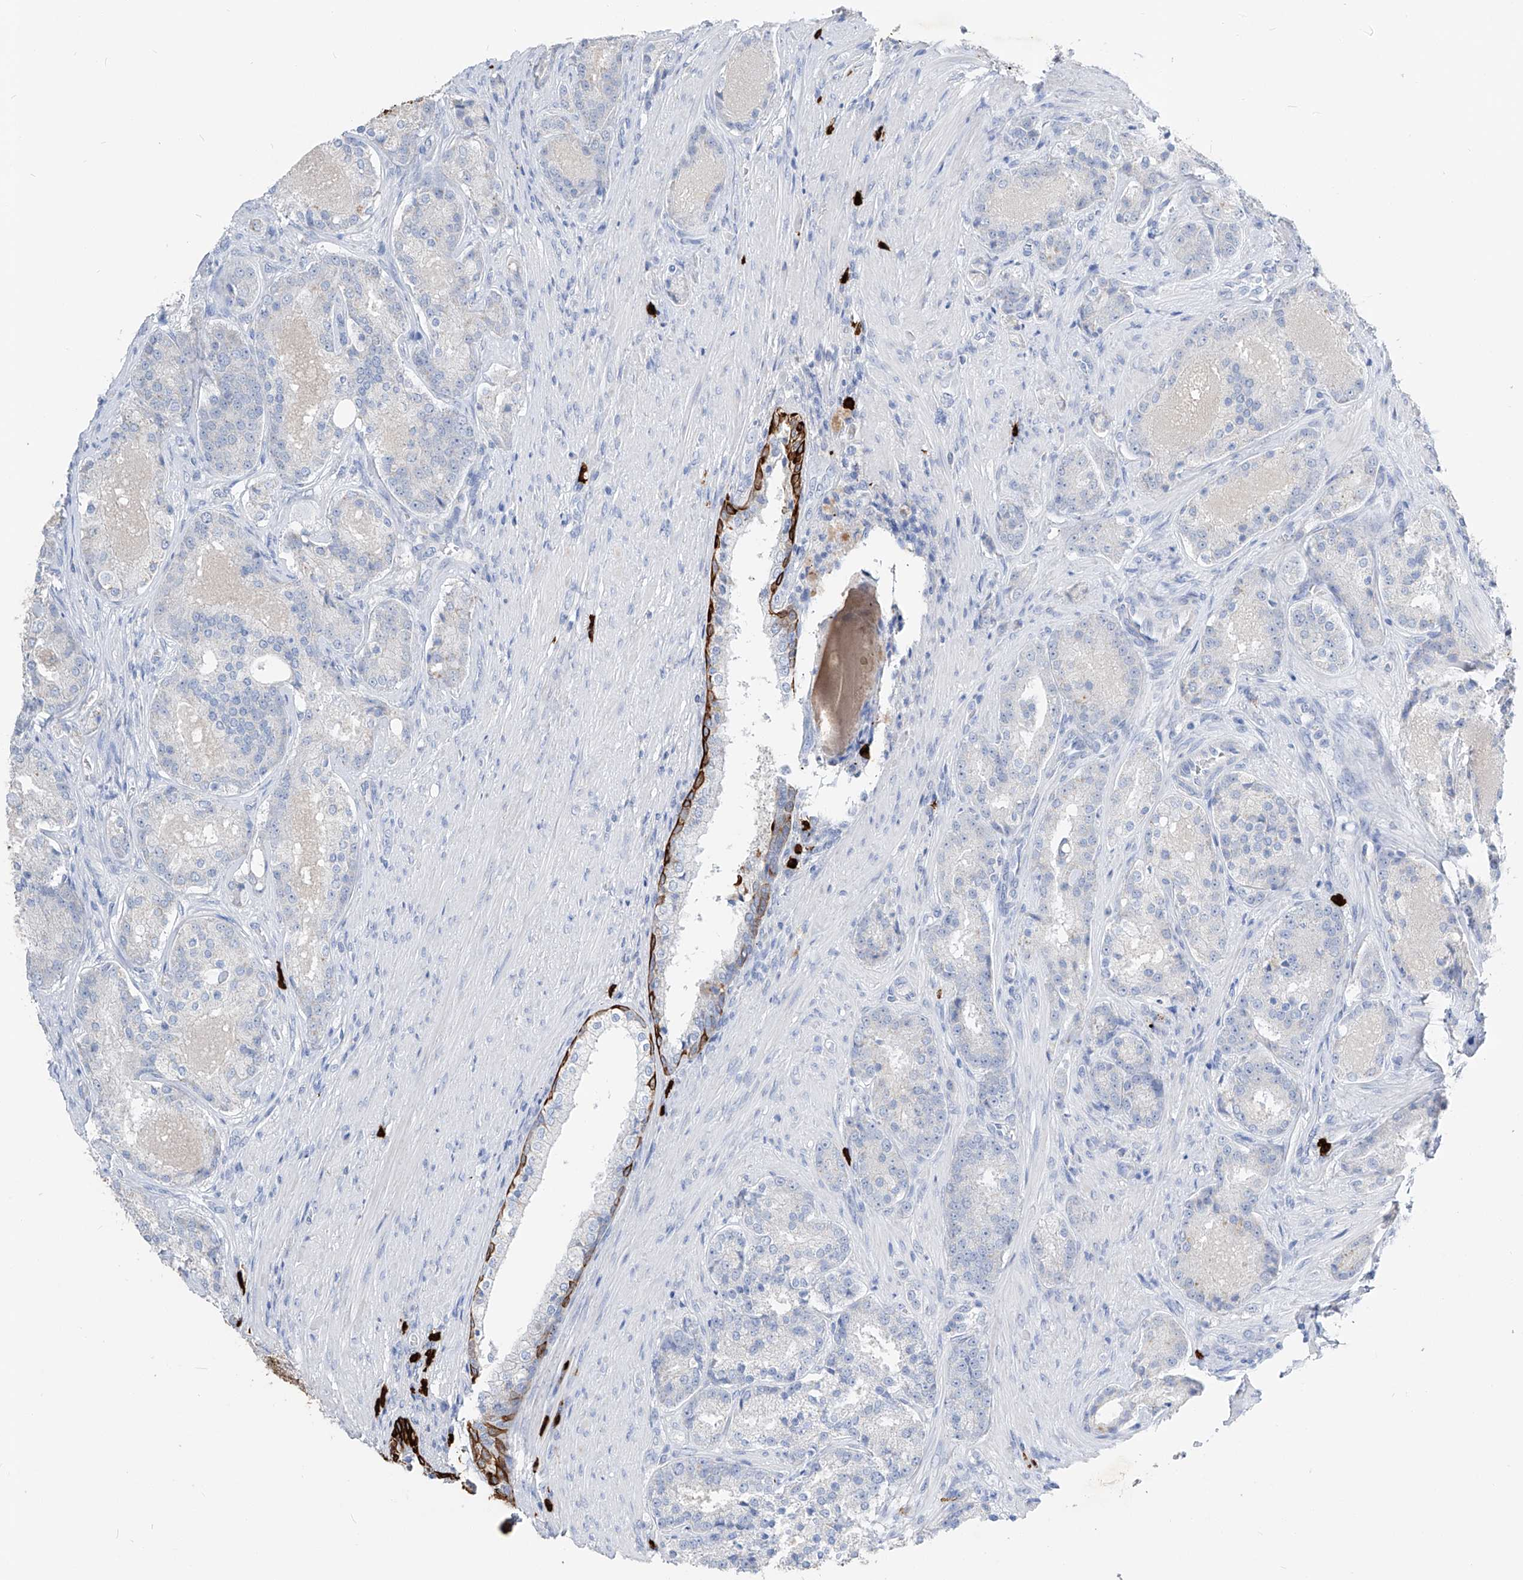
{"staining": {"intensity": "negative", "quantity": "none", "location": "none"}, "tissue": "prostate cancer", "cell_type": "Tumor cells", "image_type": "cancer", "snomed": [{"axis": "morphology", "description": "Adenocarcinoma, High grade"}, {"axis": "topography", "description": "Prostate"}], "caption": "Immunohistochemistry (IHC) of prostate cancer demonstrates no positivity in tumor cells.", "gene": "FRS3", "patient": {"sex": "male", "age": 60}}